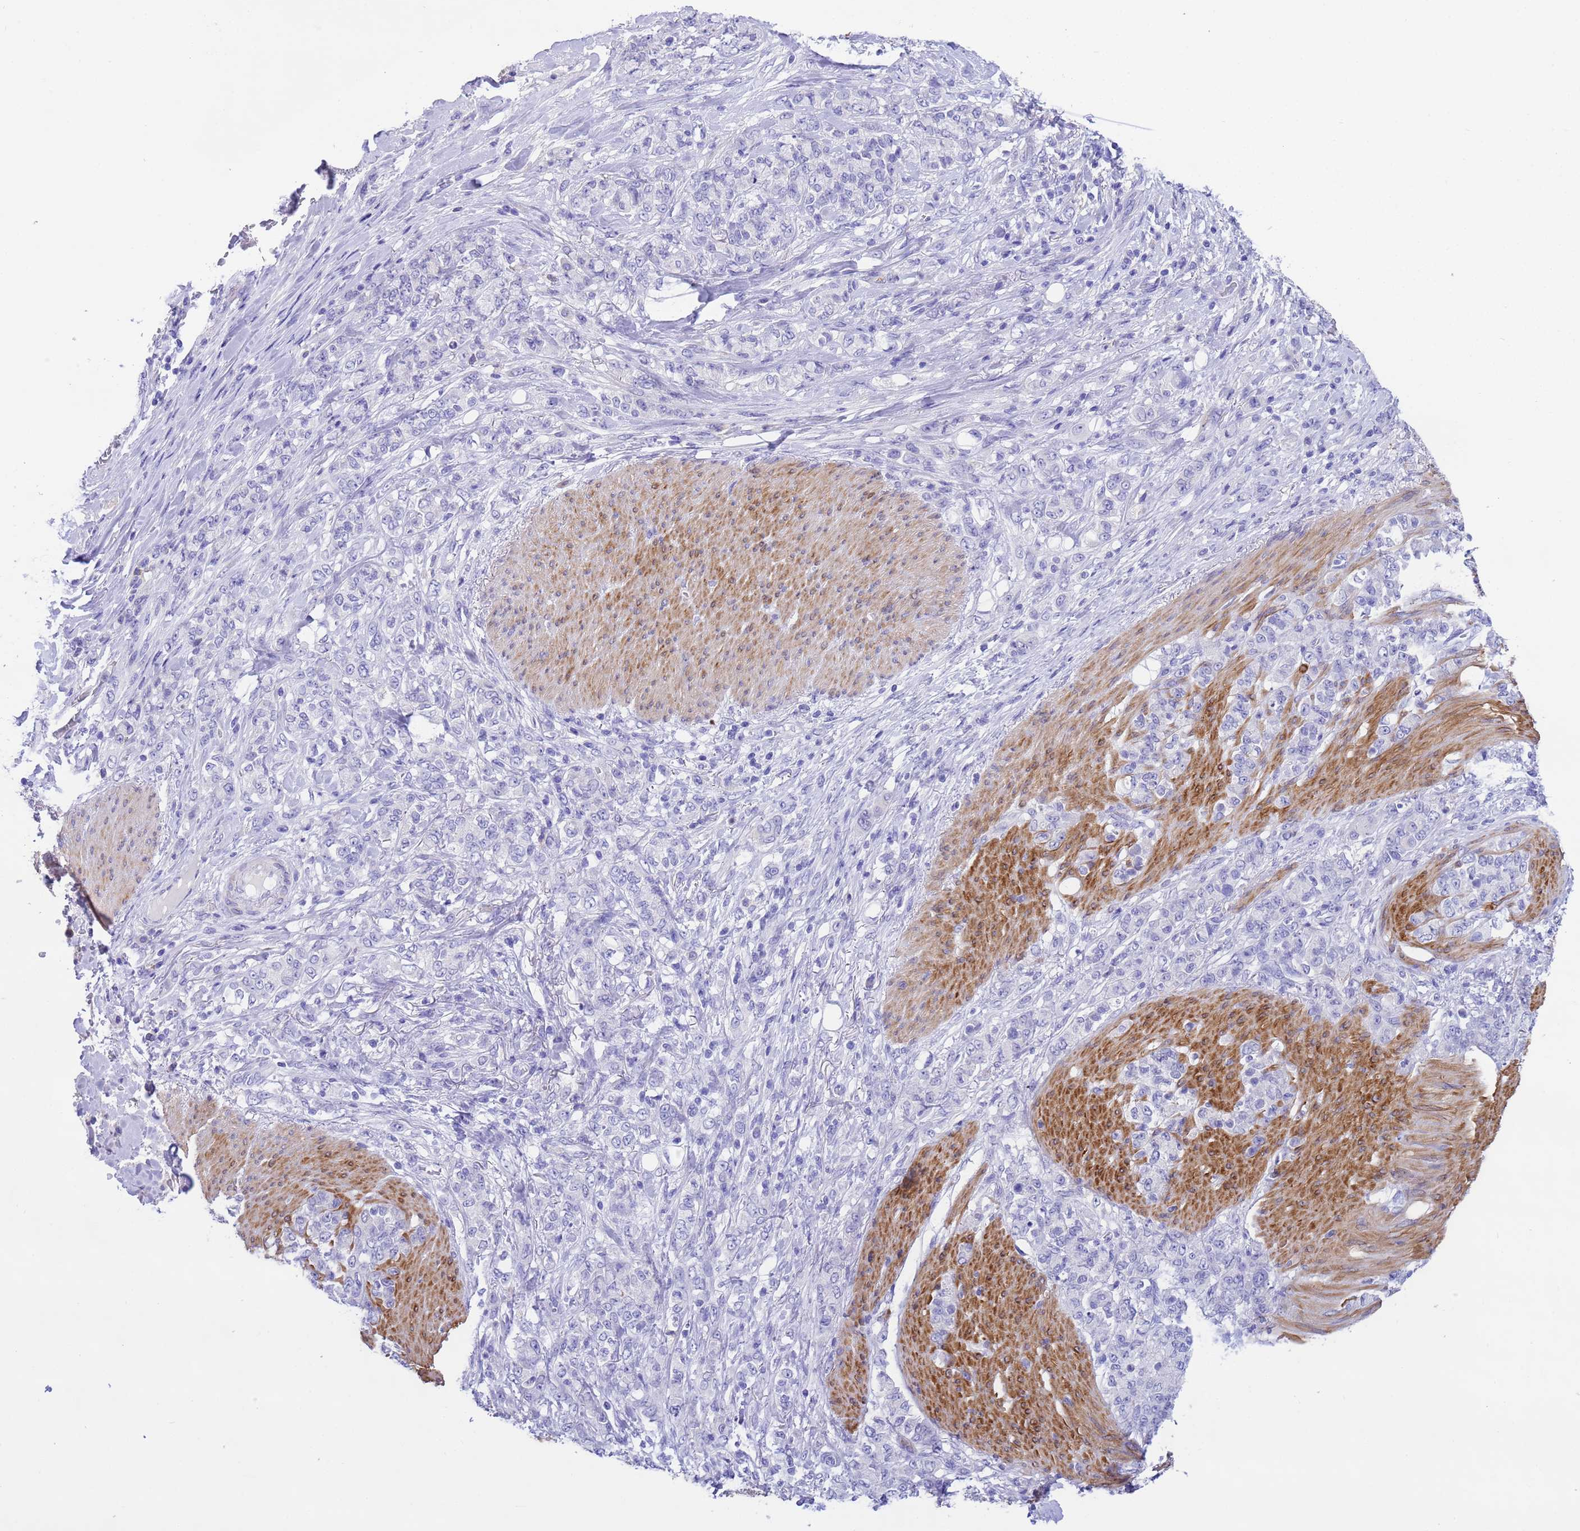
{"staining": {"intensity": "negative", "quantity": "none", "location": "none"}, "tissue": "stomach cancer", "cell_type": "Tumor cells", "image_type": "cancer", "snomed": [{"axis": "morphology", "description": "Adenocarcinoma, NOS"}, {"axis": "topography", "description": "Stomach"}], "caption": "Tumor cells are negative for brown protein staining in stomach adenocarcinoma. (DAB (3,3'-diaminobenzidine) immunohistochemistry visualized using brightfield microscopy, high magnification).", "gene": "USP38", "patient": {"sex": "female", "age": 79}}